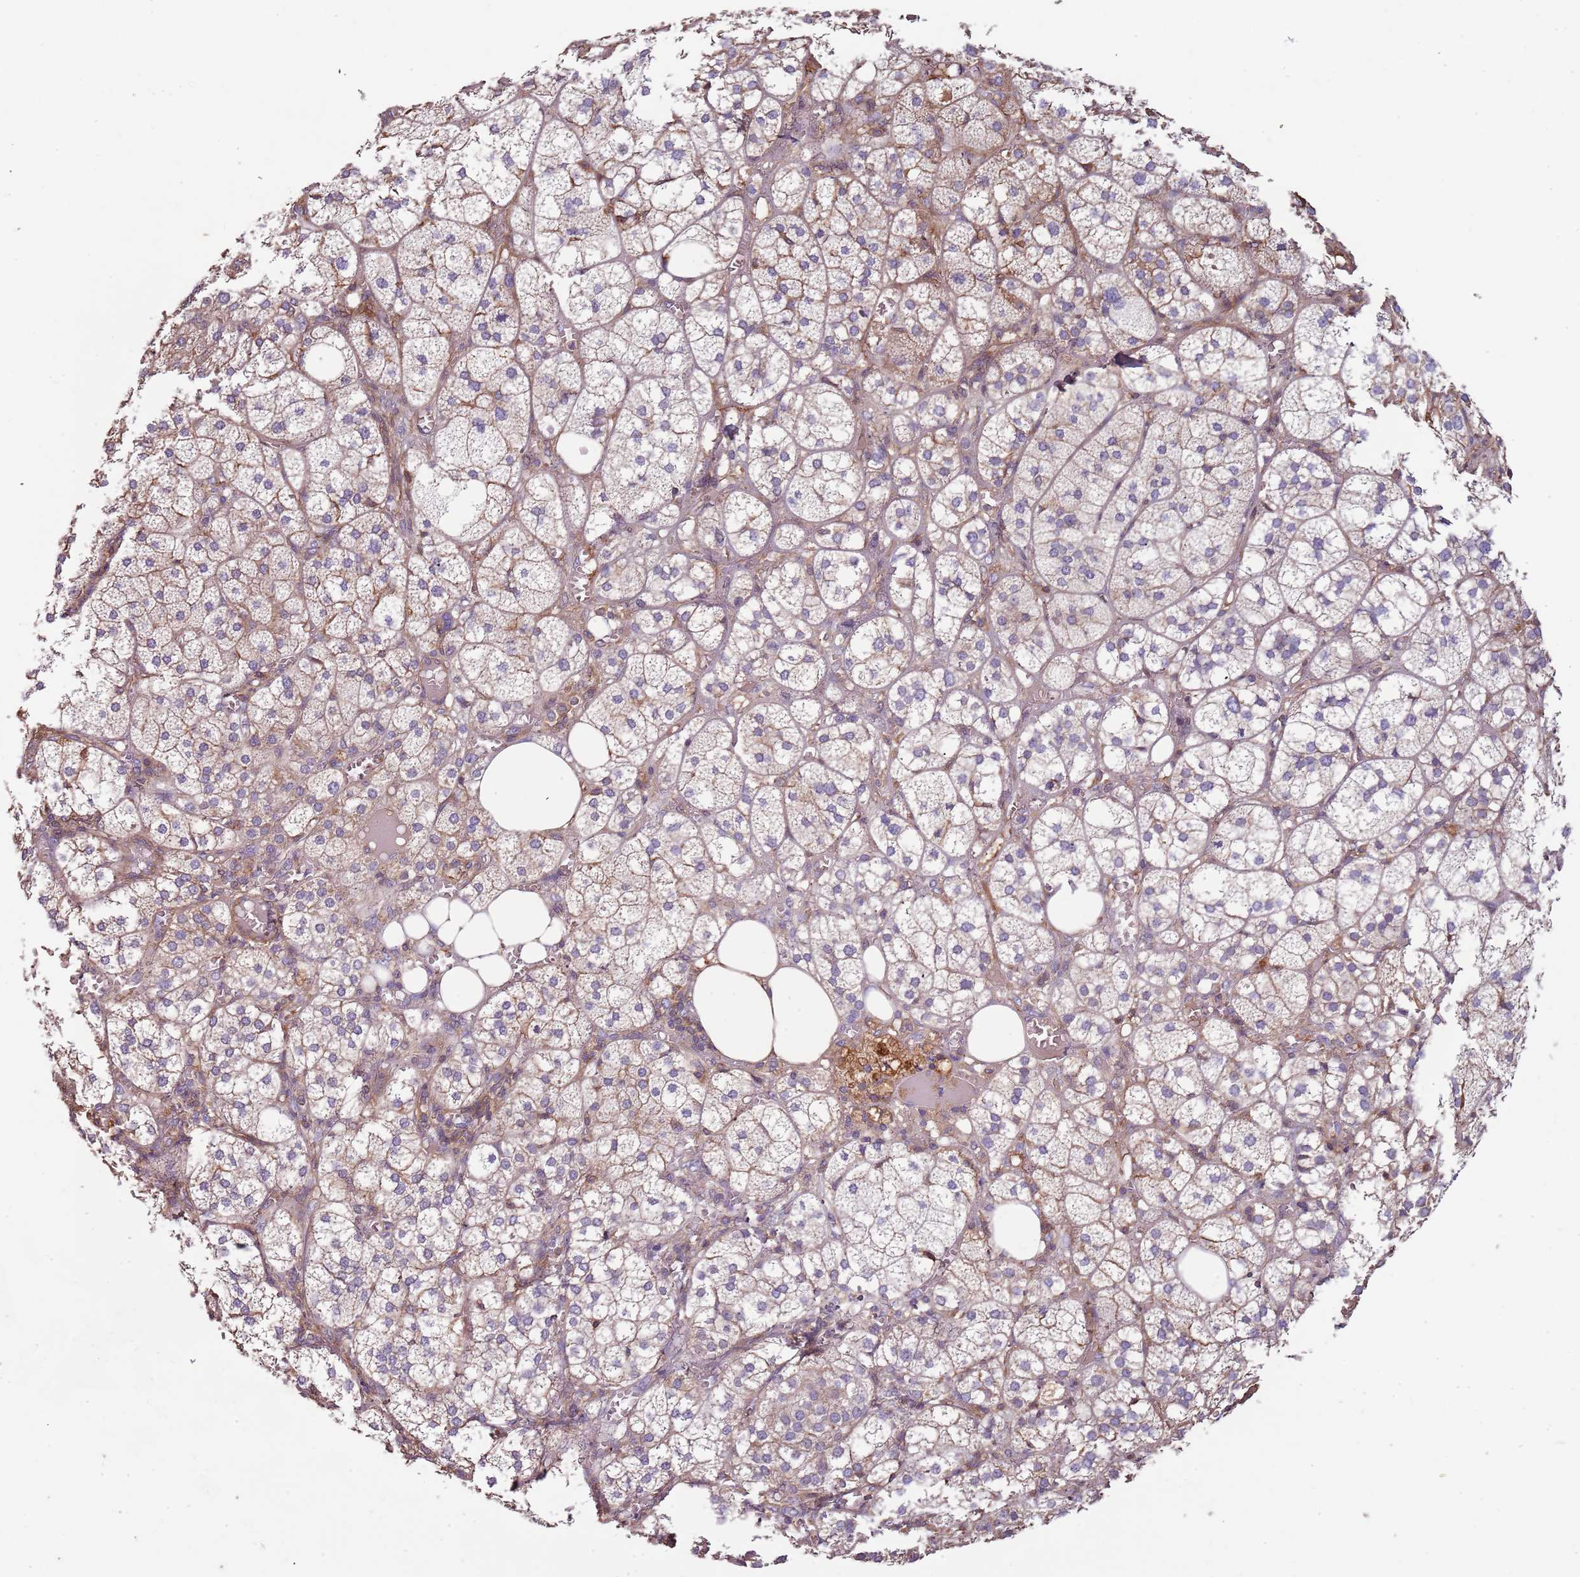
{"staining": {"intensity": "moderate", "quantity": "25%-75%", "location": "cytoplasmic/membranous"}, "tissue": "adrenal gland", "cell_type": "Glandular cells", "image_type": "normal", "snomed": [{"axis": "morphology", "description": "Normal tissue, NOS"}, {"axis": "topography", "description": "Adrenal gland"}], "caption": "A medium amount of moderate cytoplasmic/membranous staining is identified in approximately 25%-75% of glandular cells in unremarkable adrenal gland.", "gene": "FECH", "patient": {"sex": "female", "age": 61}}